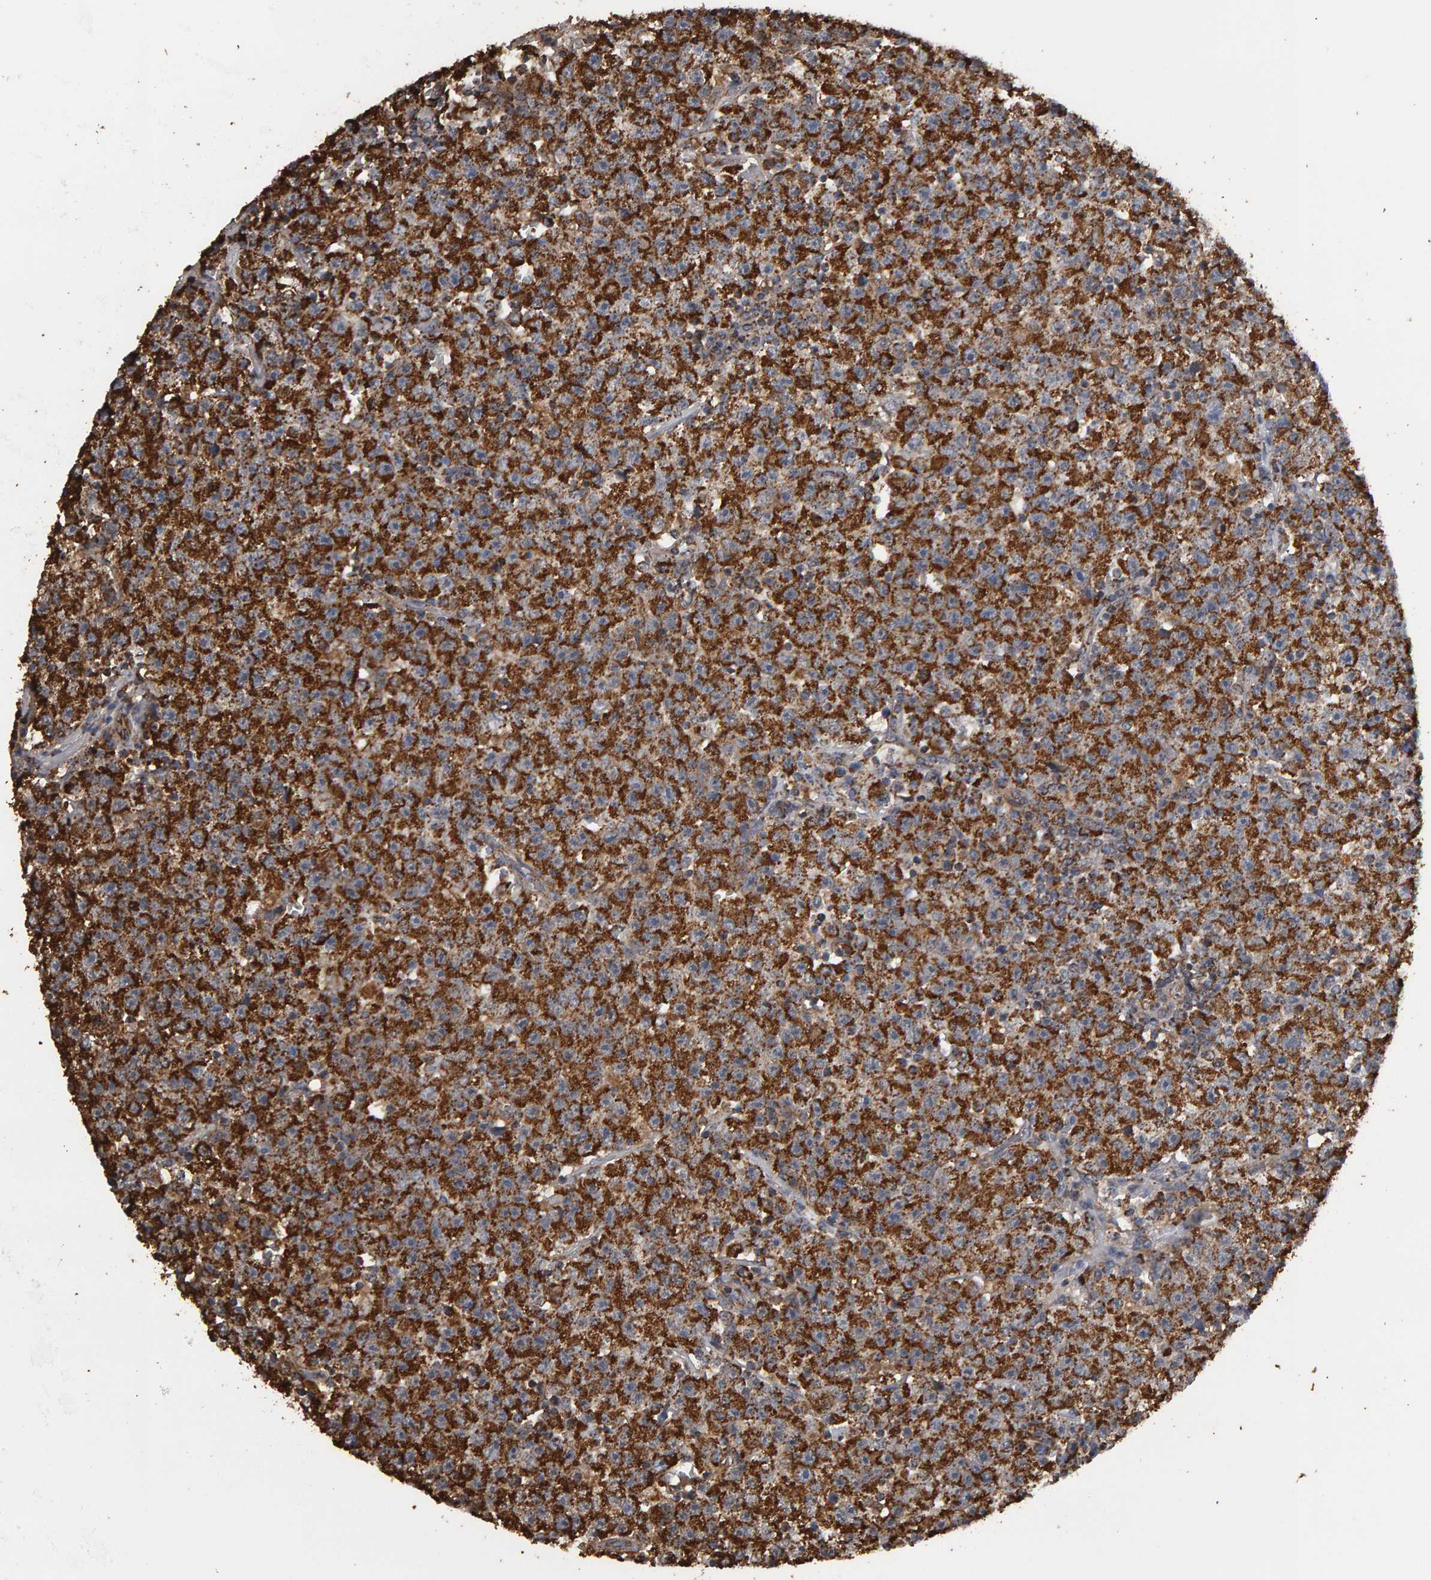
{"staining": {"intensity": "strong", "quantity": ">75%", "location": "cytoplasmic/membranous"}, "tissue": "testis cancer", "cell_type": "Tumor cells", "image_type": "cancer", "snomed": [{"axis": "morphology", "description": "Seminoma, NOS"}, {"axis": "topography", "description": "Testis"}], "caption": "Immunohistochemistry histopathology image of neoplastic tissue: human seminoma (testis) stained using IHC demonstrates high levels of strong protein expression localized specifically in the cytoplasmic/membranous of tumor cells, appearing as a cytoplasmic/membranous brown color.", "gene": "TOM1L1", "patient": {"sex": "male", "age": 22}}